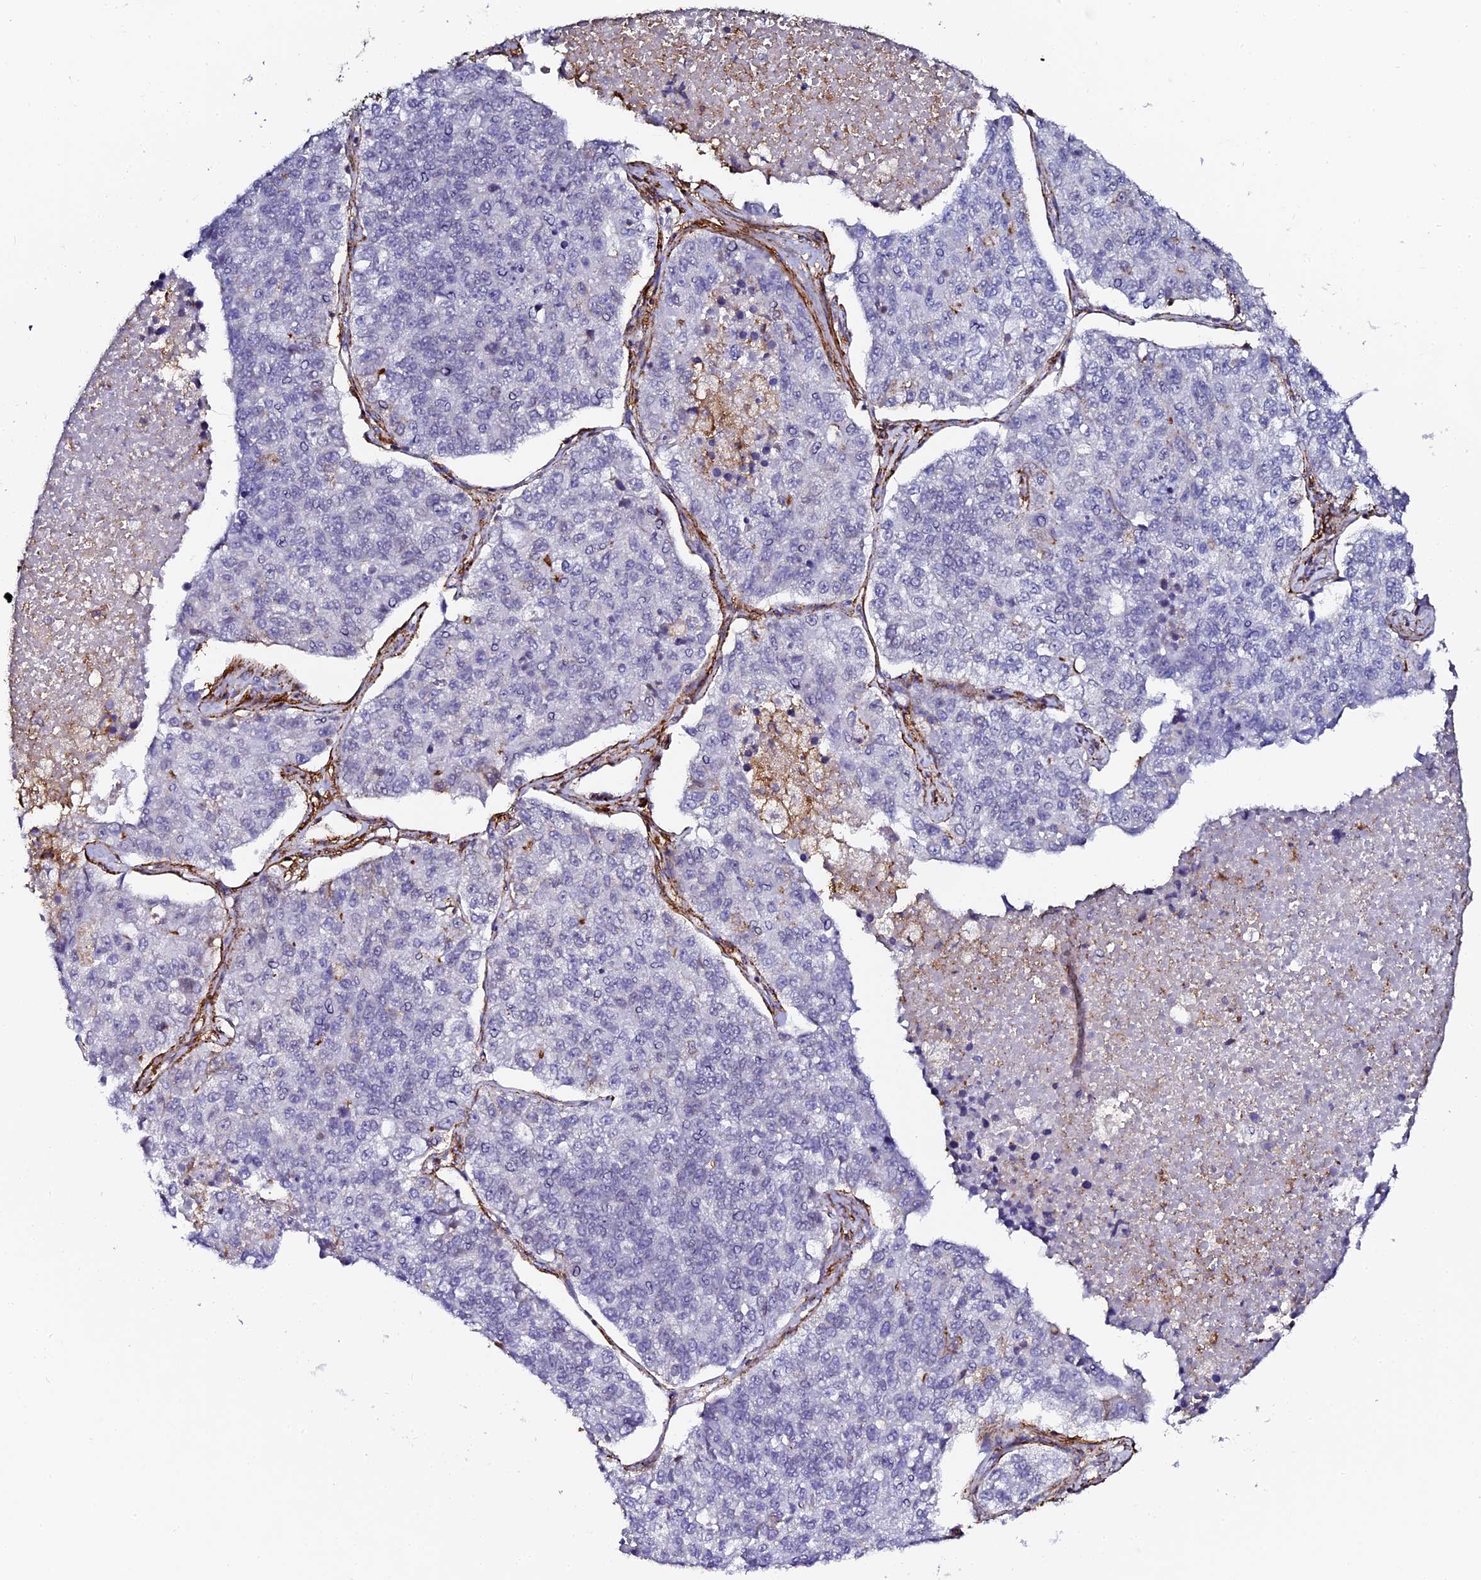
{"staining": {"intensity": "negative", "quantity": "none", "location": "none"}, "tissue": "lung cancer", "cell_type": "Tumor cells", "image_type": "cancer", "snomed": [{"axis": "morphology", "description": "Adenocarcinoma, NOS"}, {"axis": "topography", "description": "Lung"}], "caption": "This is an immunohistochemistry (IHC) image of lung cancer (adenocarcinoma). There is no expression in tumor cells.", "gene": "AAAS", "patient": {"sex": "male", "age": 49}}